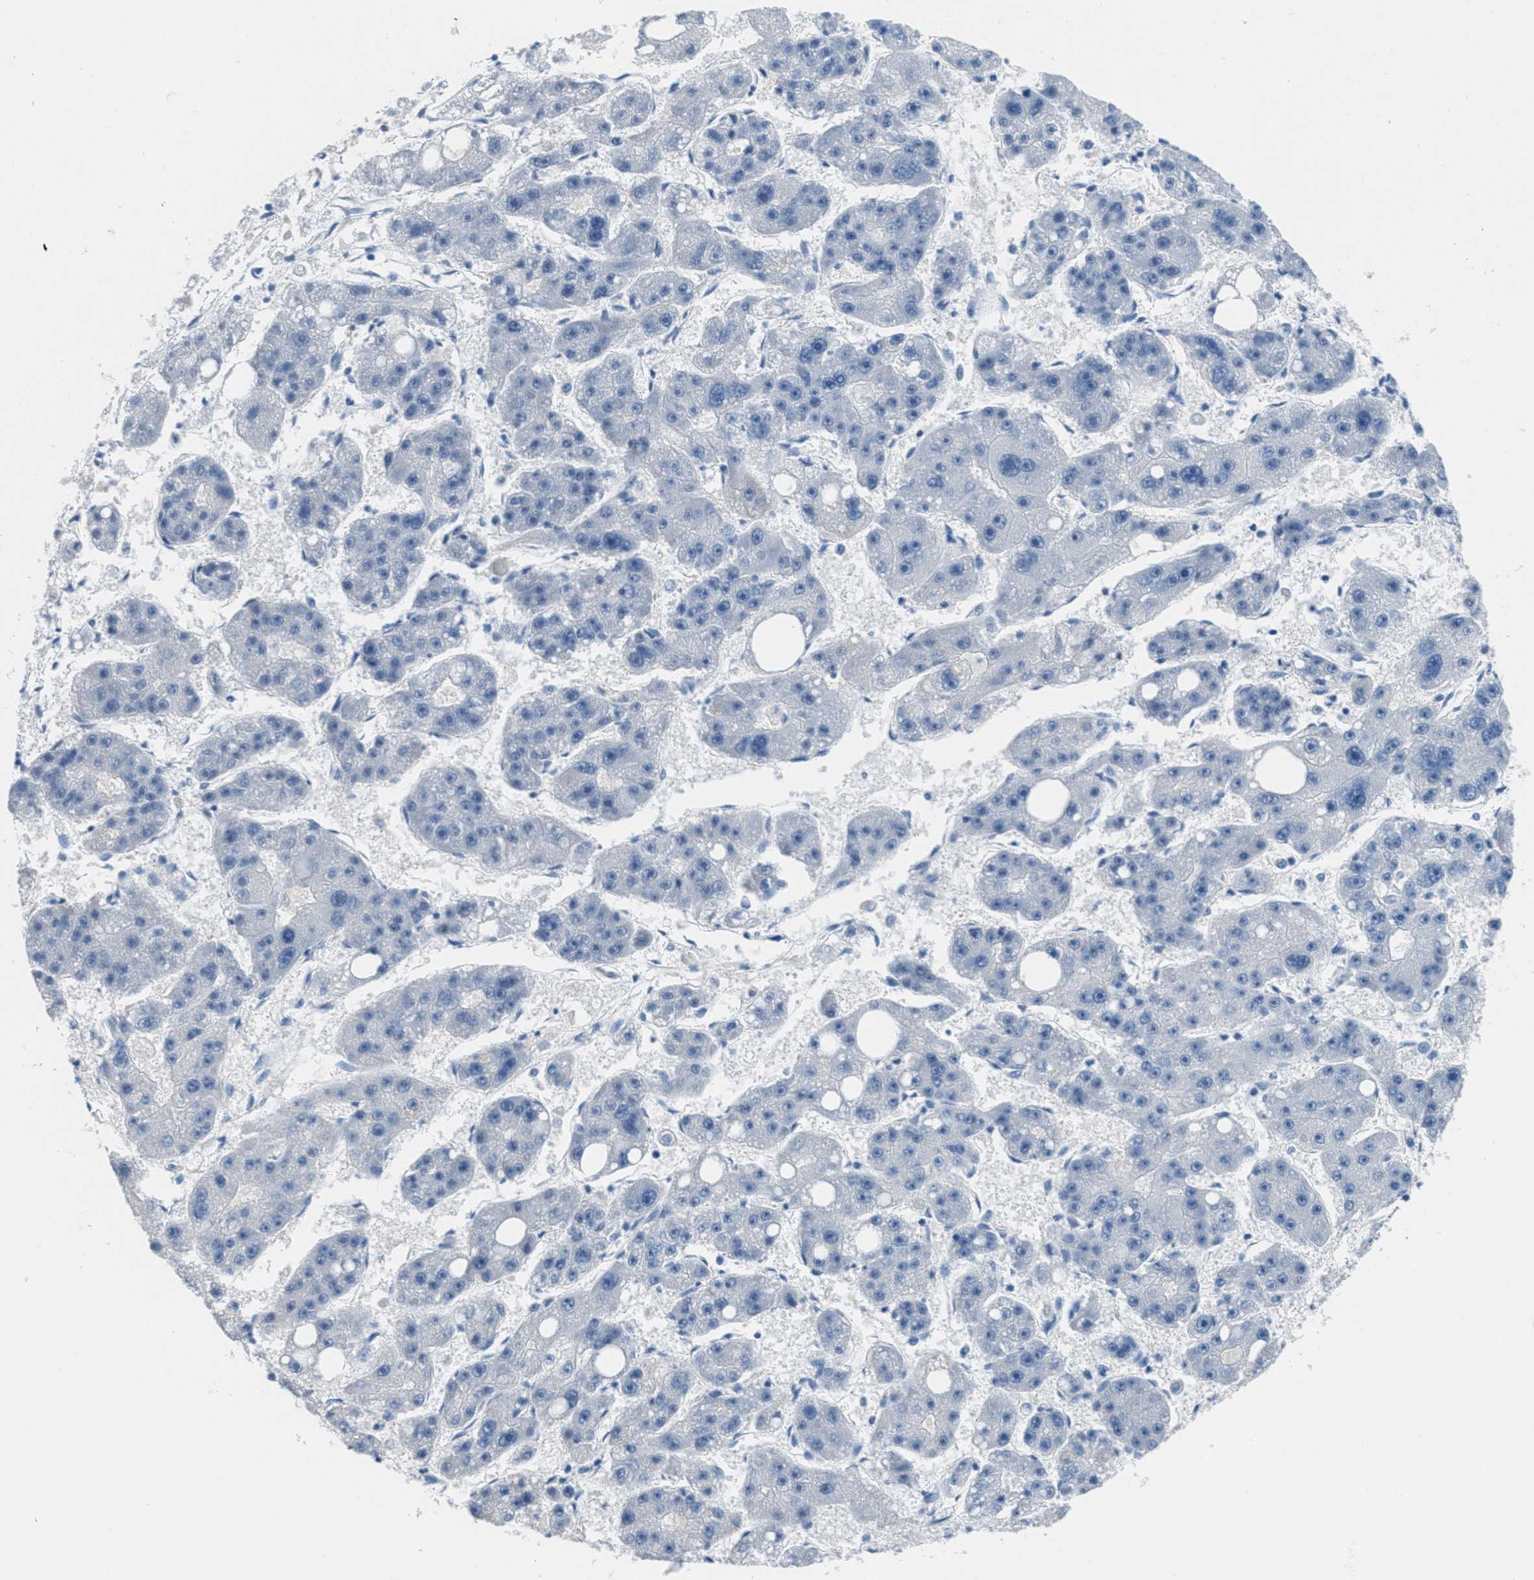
{"staining": {"intensity": "negative", "quantity": "none", "location": "none"}, "tissue": "liver cancer", "cell_type": "Tumor cells", "image_type": "cancer", "snomed": [{"axis": "morphology", "description": "Carcinoma, Hepatocellular, NOS"}, {"axis": "topography", "description": "Liver"}], "caption": "A high-resolution image shows immunohistochemistry (IHC) staining of liver hepatocellular carcinoma, which demonstrates no significant positivity in tumor cells.", "gene": "MGARP", "patient": {"sex": "female", "age": 61}}